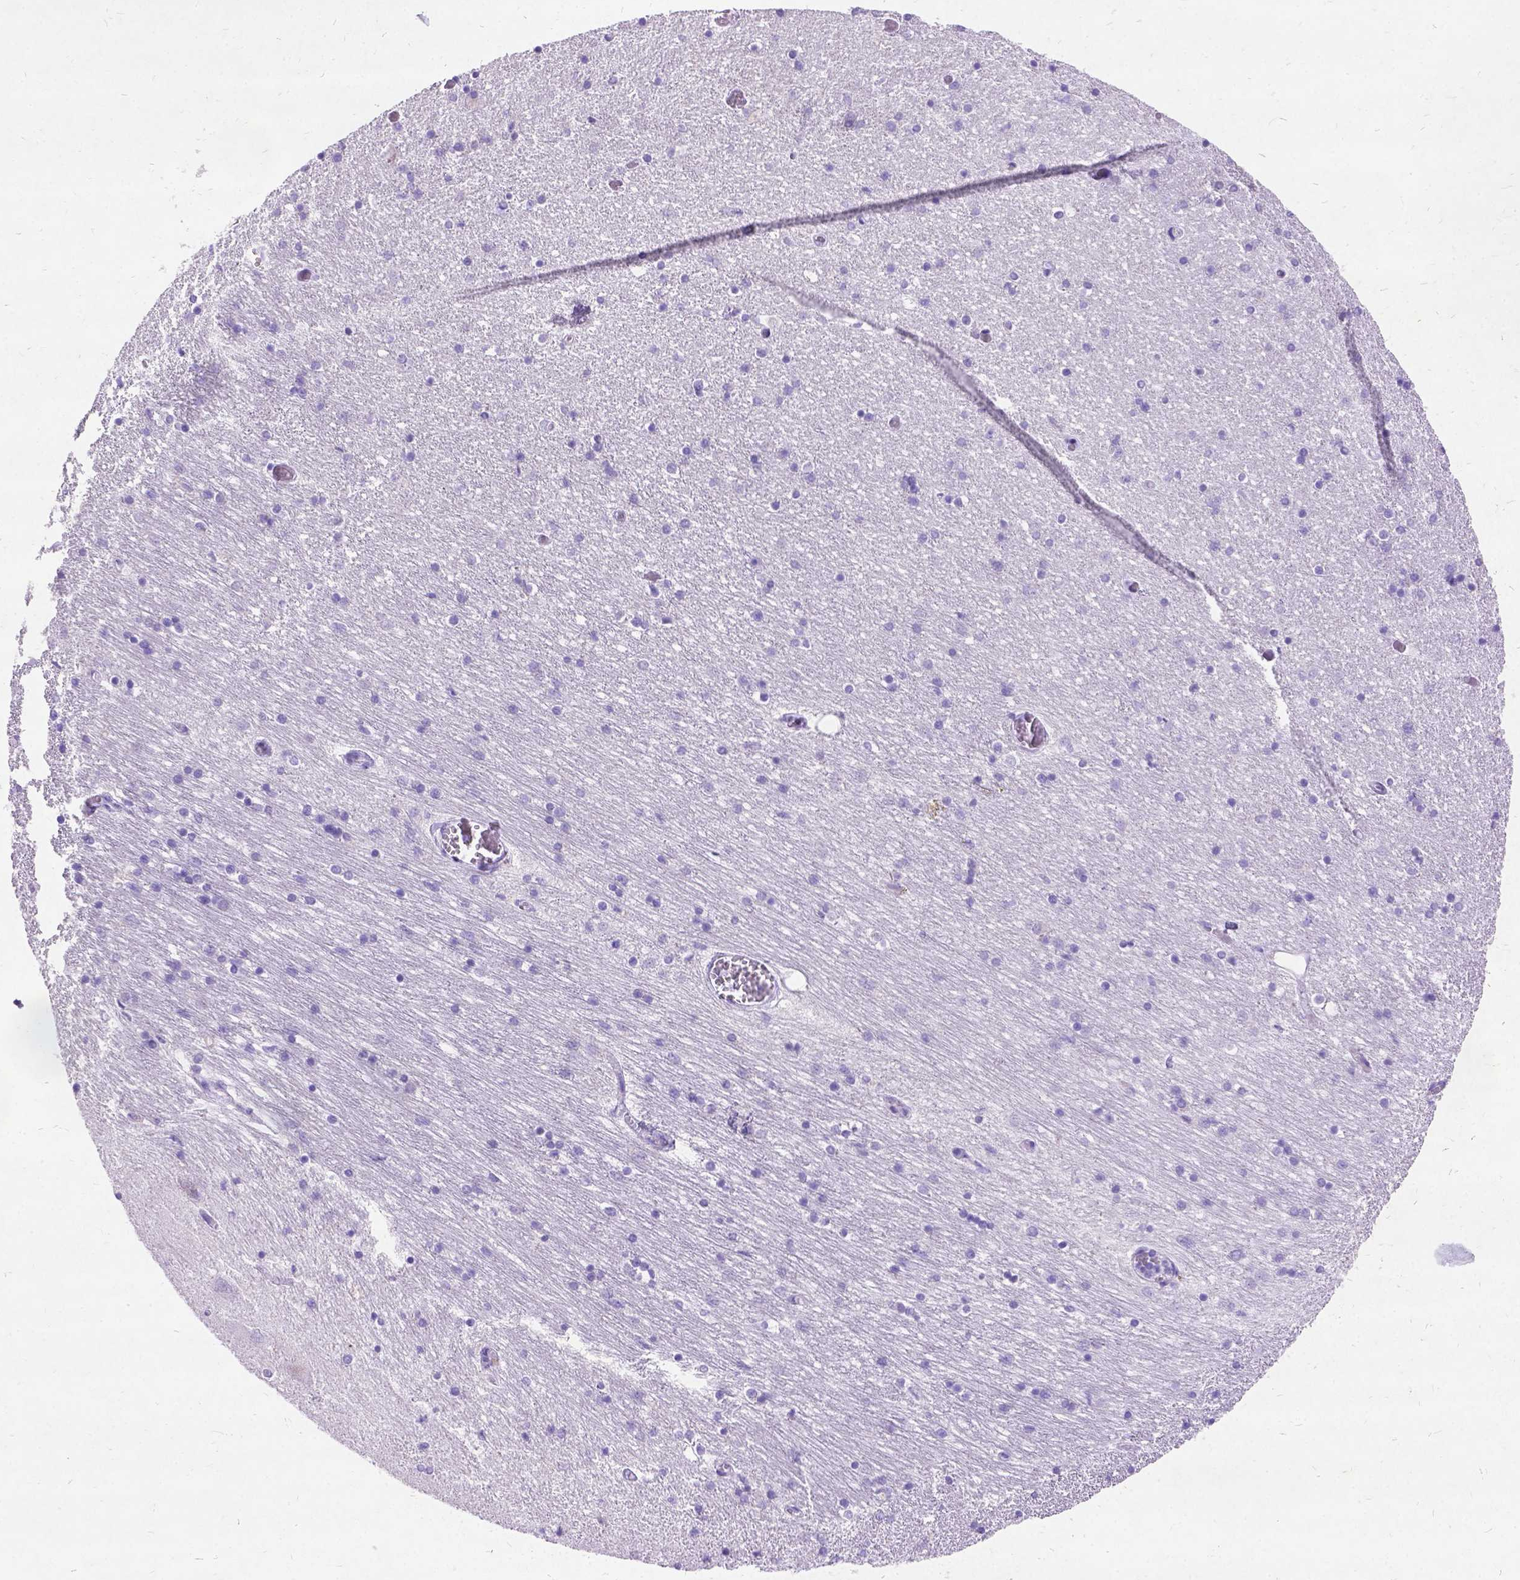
{"staining": {"intensity": "negative", "quantity": "none", "location": "none"}, "tissue": "caudate", "cell_type": "Glial cells", "image_type": "normal", "snomed": [{"axis": "morphology", "description": "Normal tissue, NOS"}, {"axis": "topography", "description": "Lateral ventricle wall"}, {"axis": "topography", "description": "Hippocampus"}], "caption": "High power microscopy micrograph of an IHC histopathology image of unremarkable caudate, revealing no significant staining in glial cells.", "gene": "NEUROD4", "patient": {"sex": "female", "age": 63}}